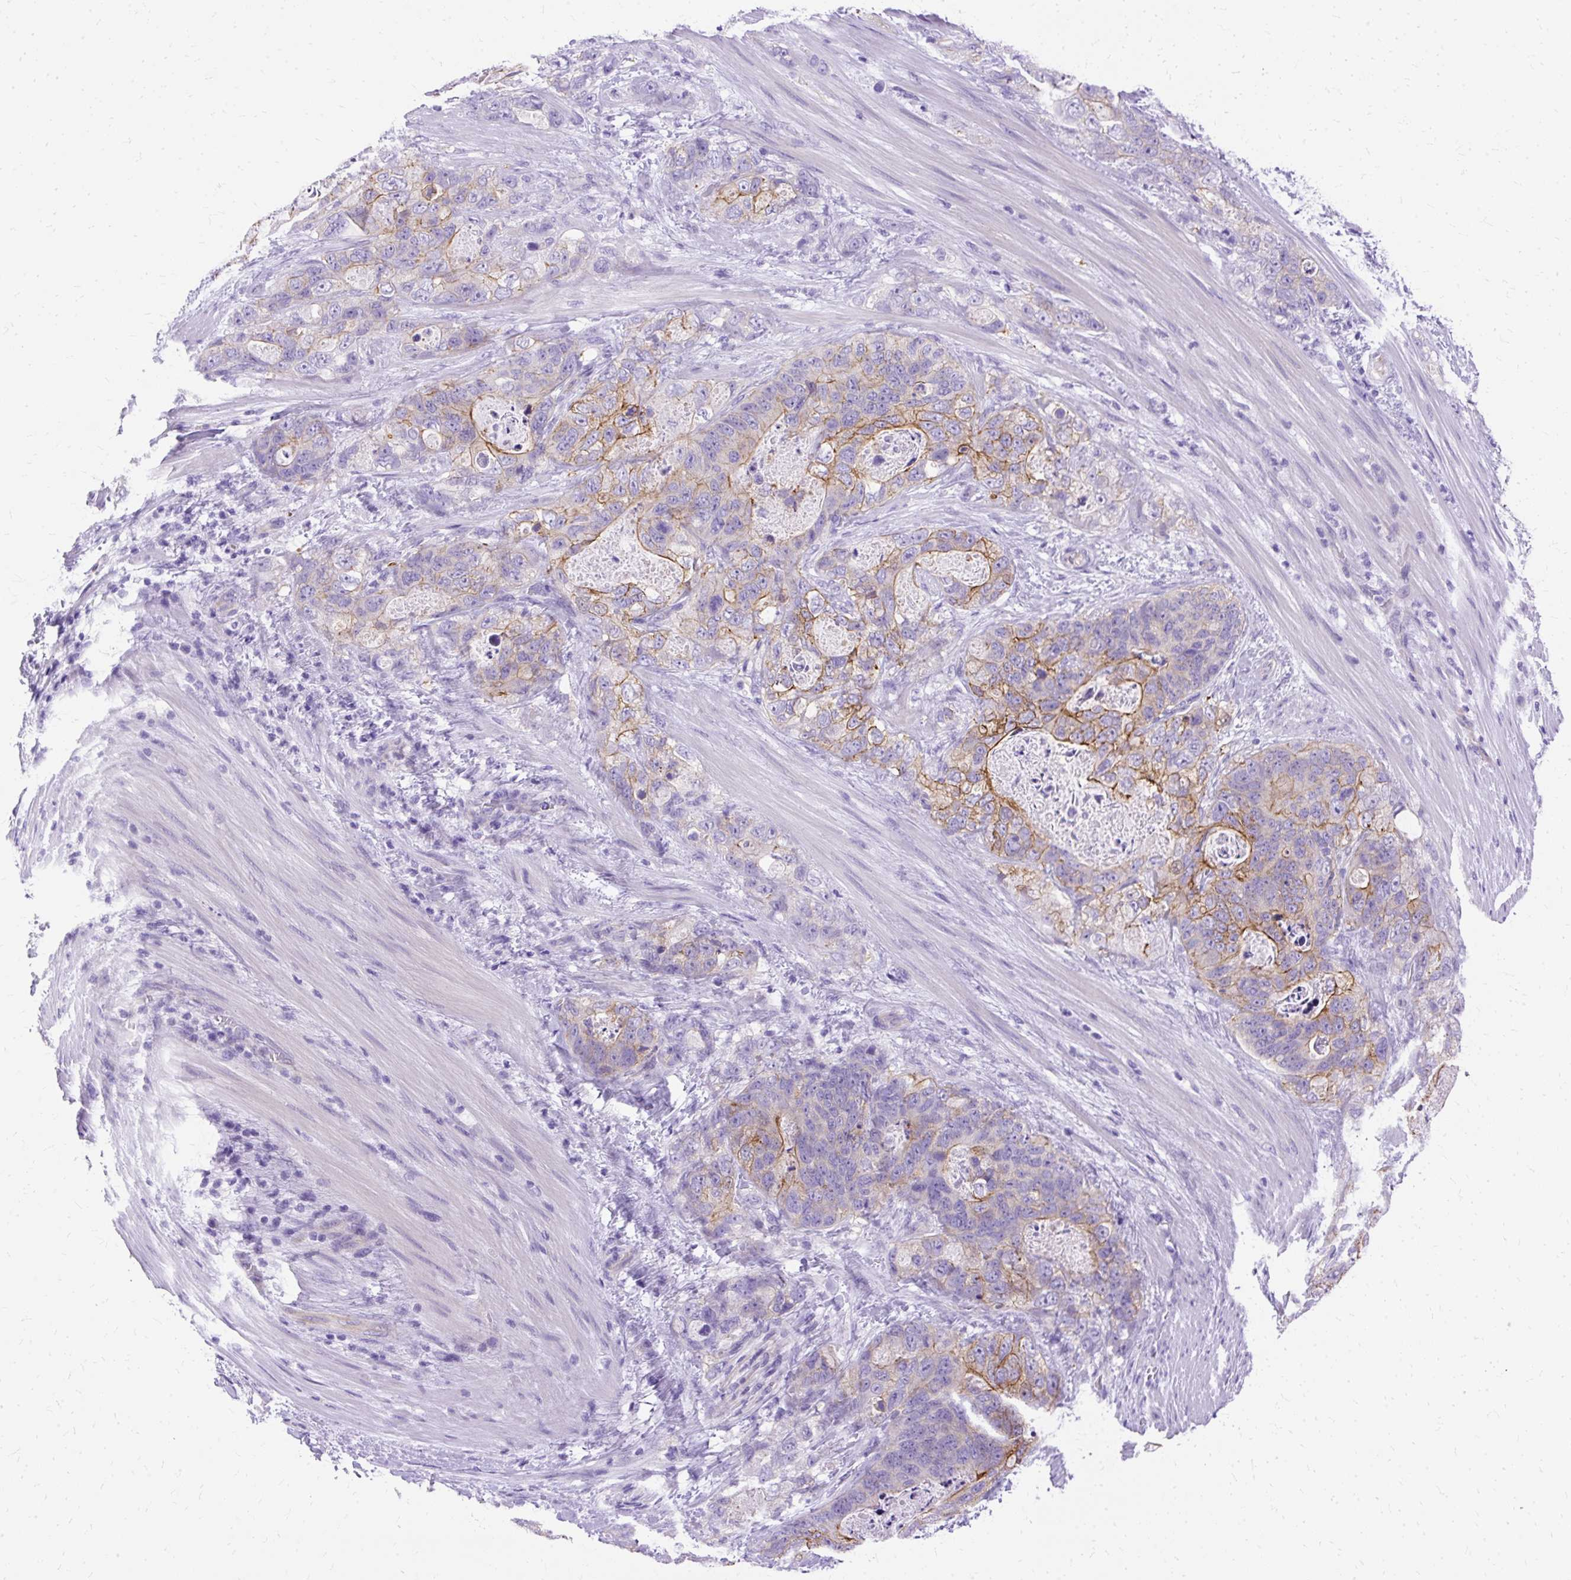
{"staining": {"intensity": "moderate", "quantity": "<25%", "location": "cytoplasmic/membranous"}, "tissue": "stomach cancer", "cell_type": "Tumor cells", "image_type": "cancer", "snomed": [{"axis": "morphology", "description": "Normal tissue, NOS"}, {"axis": "morphology", "description": "Adenocarcinoma, NOS"}, {"axis": "topography", "description": "Stomach"}], "caption": "High-power microscopy captured an immunohistochemistry image of stomach cancer, revealing moderate cytoplasmic/membranous positivity in about <25% of tumor cells.", "gene": "MYO6", "patient": {"sex": "female", "age": 89}}